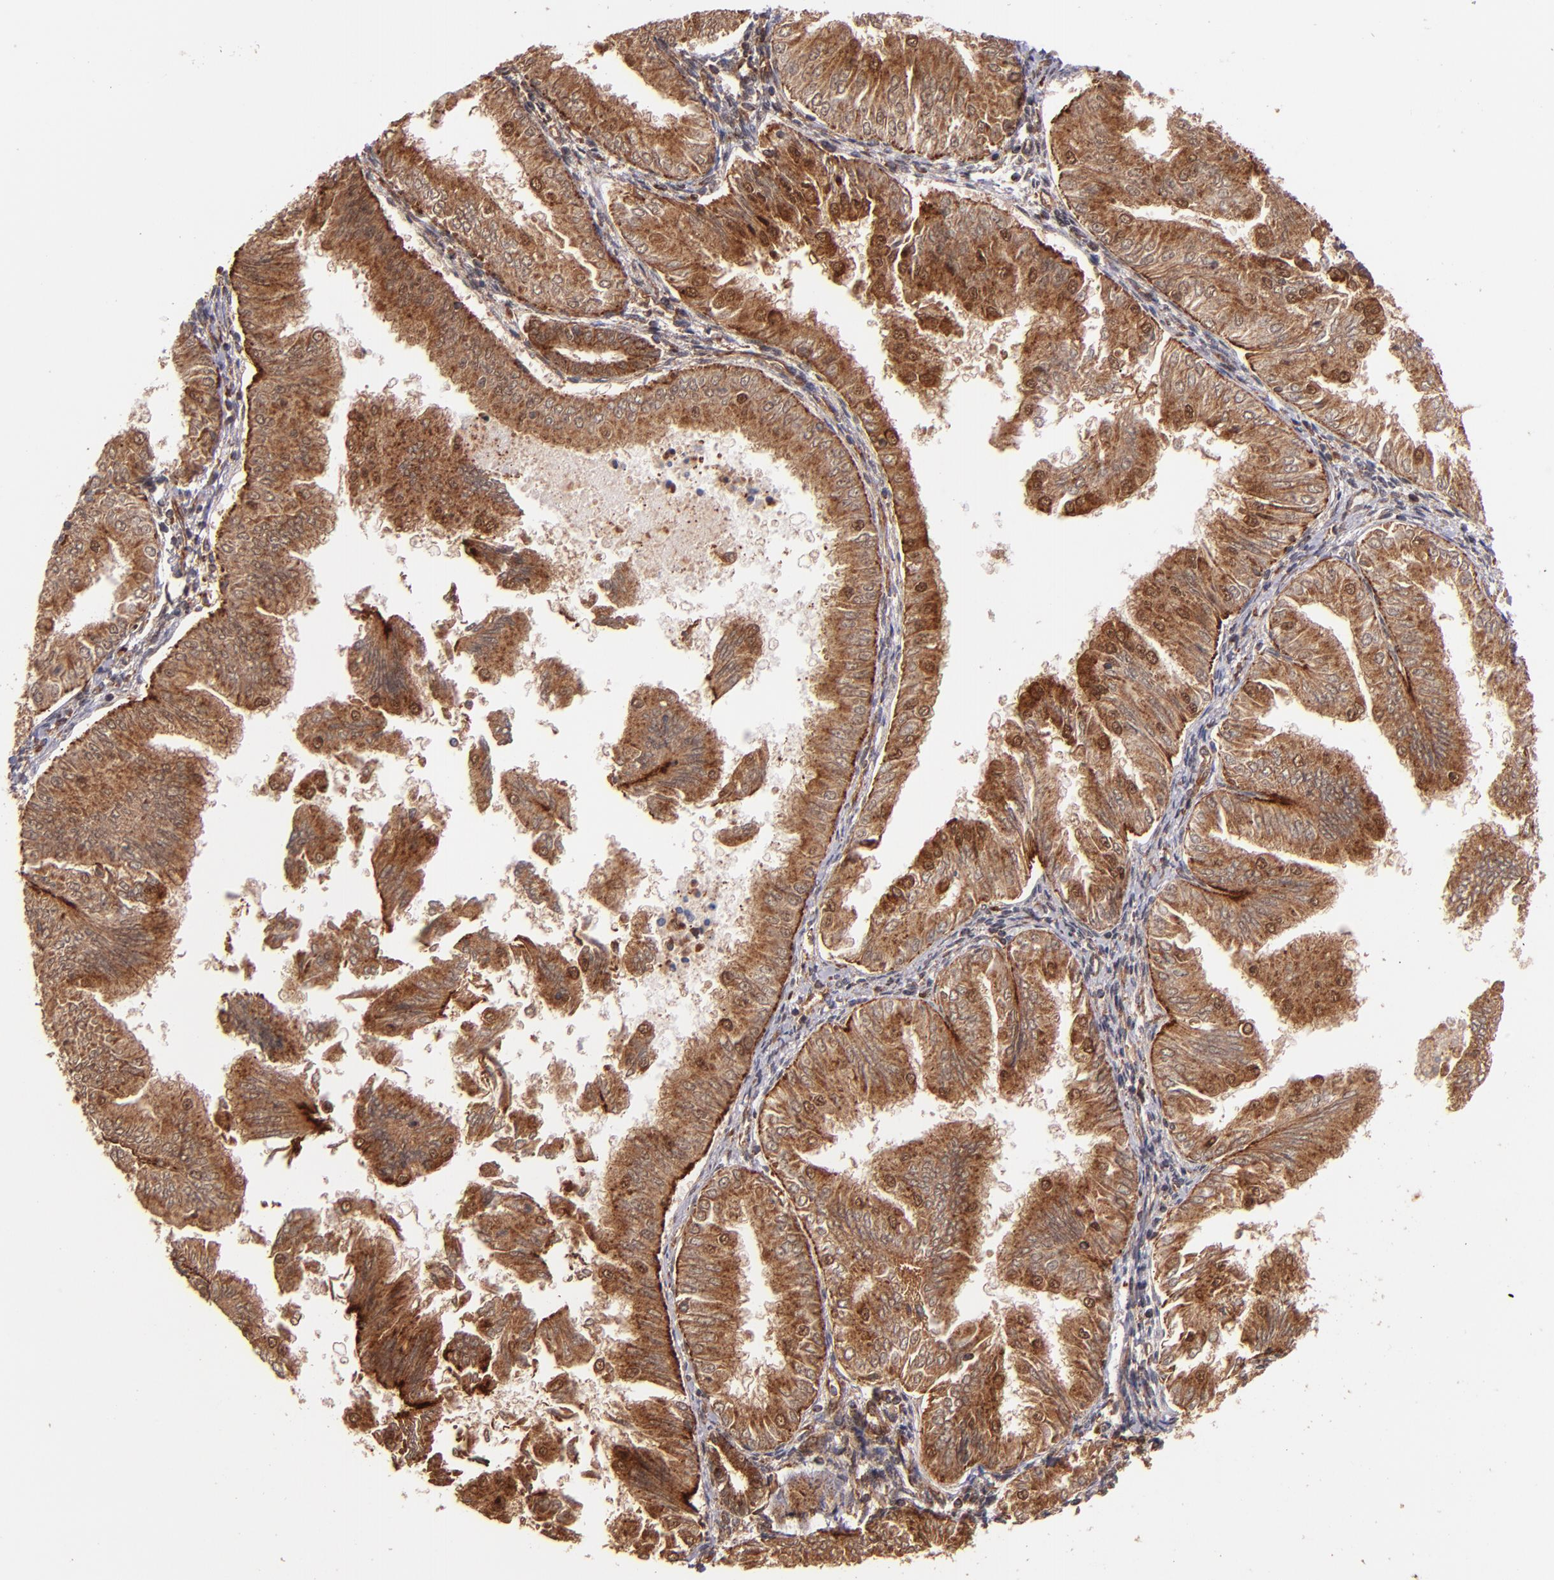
{"staining": {"intensity": "strong", "quantity": ">75%", "location": "cytoplasmic/membranous"}, "tissue": "endometrial cancer", "cell_type": "Tumor cells", "image_type": "cancer", "snomed": [{"axis": "morphology", "description": "Adenocarcinoma, NOS"}, {"axis": "topography", "description": "Endometrium"}], "caption": "A histopathology image showing strong cytoplasmic/membranous expression in about >75% of tumor cells in endometrial adenocarcinoma, as visualized by brown immunohistochemical staining.", "gene": "STX8", "patient": {"sex": "female", "age": 53}}